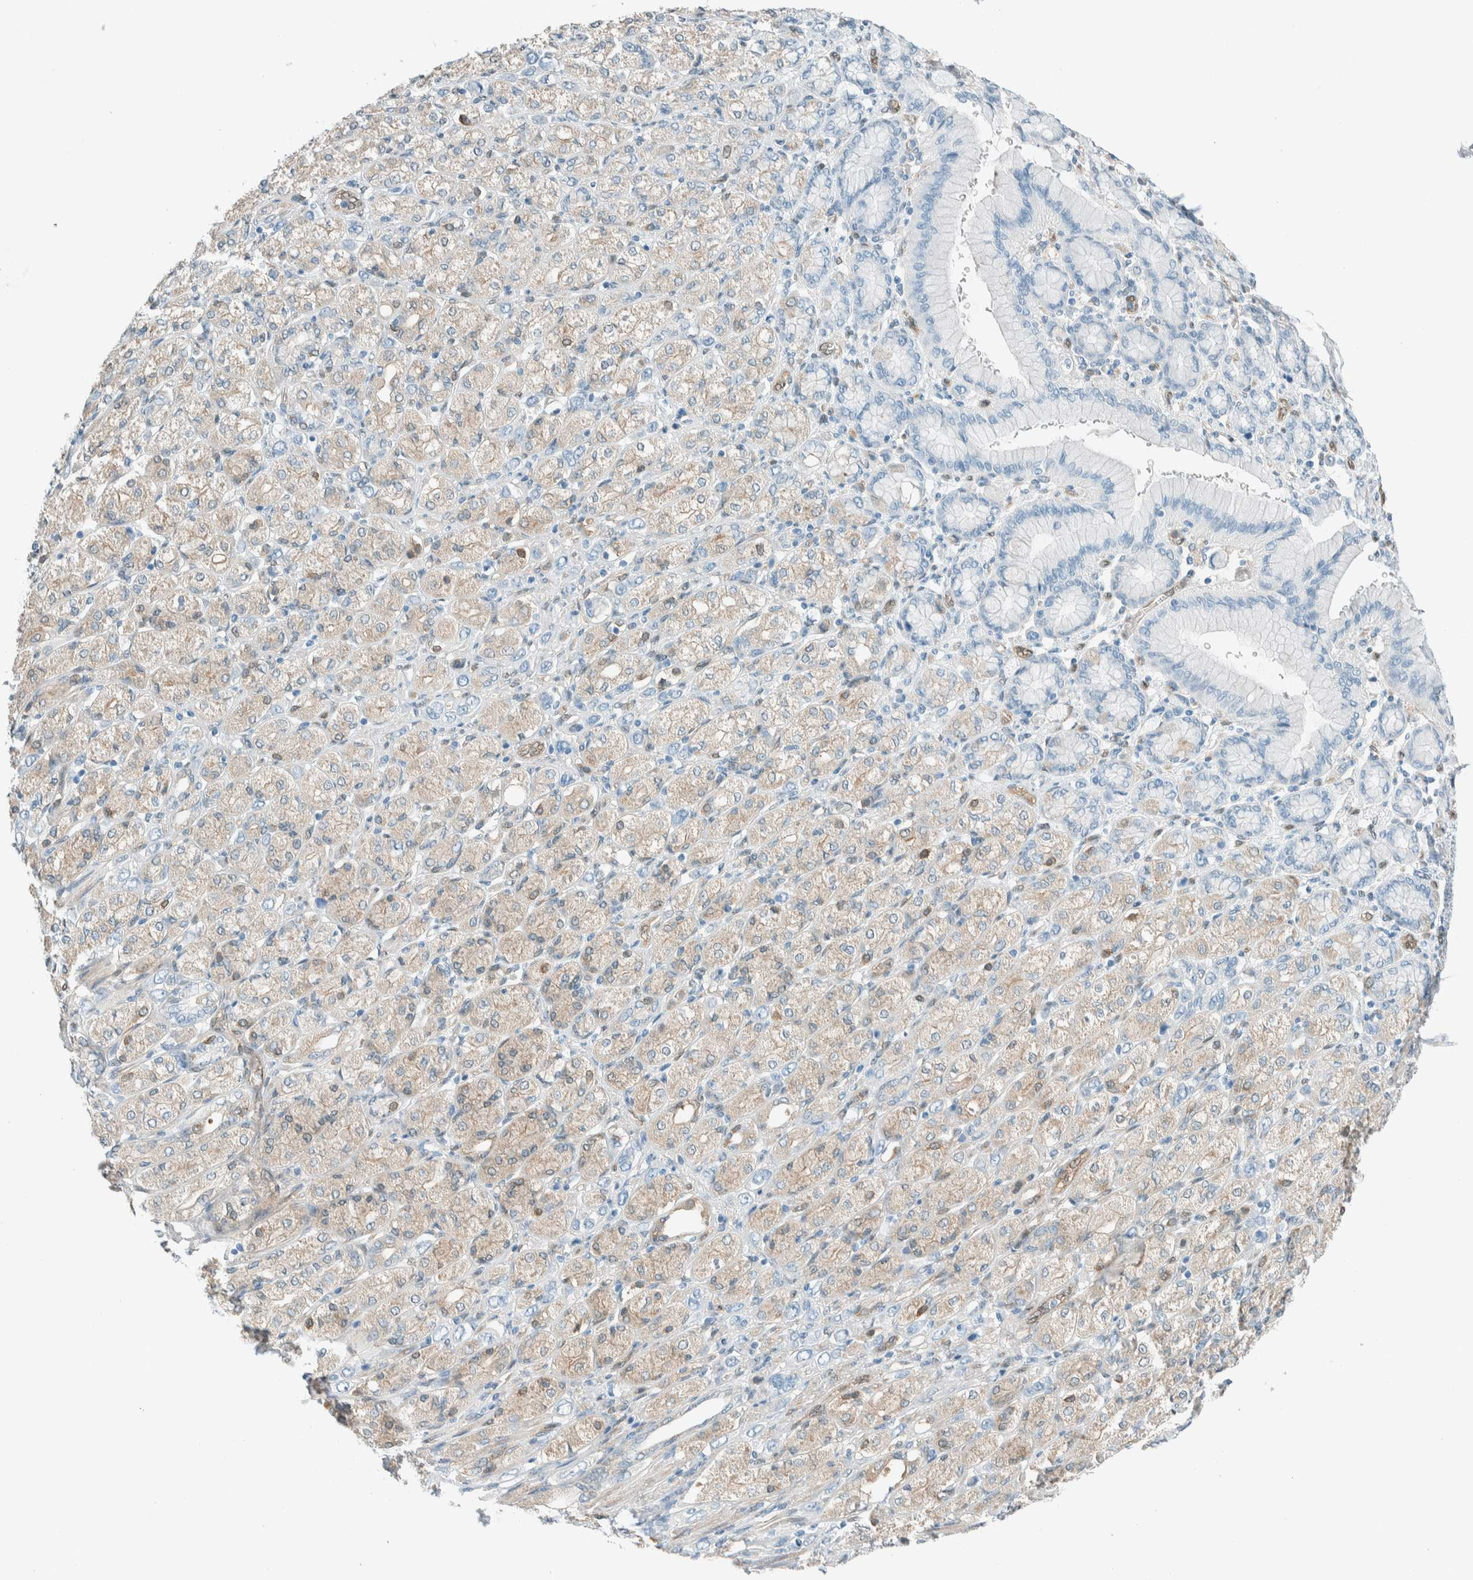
{"staining": {"intensity": "negative", "quantity": "none", "location": "none"}, "tissue": "stomach cancer", "cell_type": "Tumor cells", "image_type": "cancer", "snomed": [{"axis": "morphology", "description": "Adenocarcinoma, NOS"}, {"axis": "topography", "description": "Stomach"}], "caption": "A histopathology image of human stomach adenocarcinoma is negative for staining in tumor cells.", "gene": "NXN", "patient": {"sex": "female", "age": 65}}